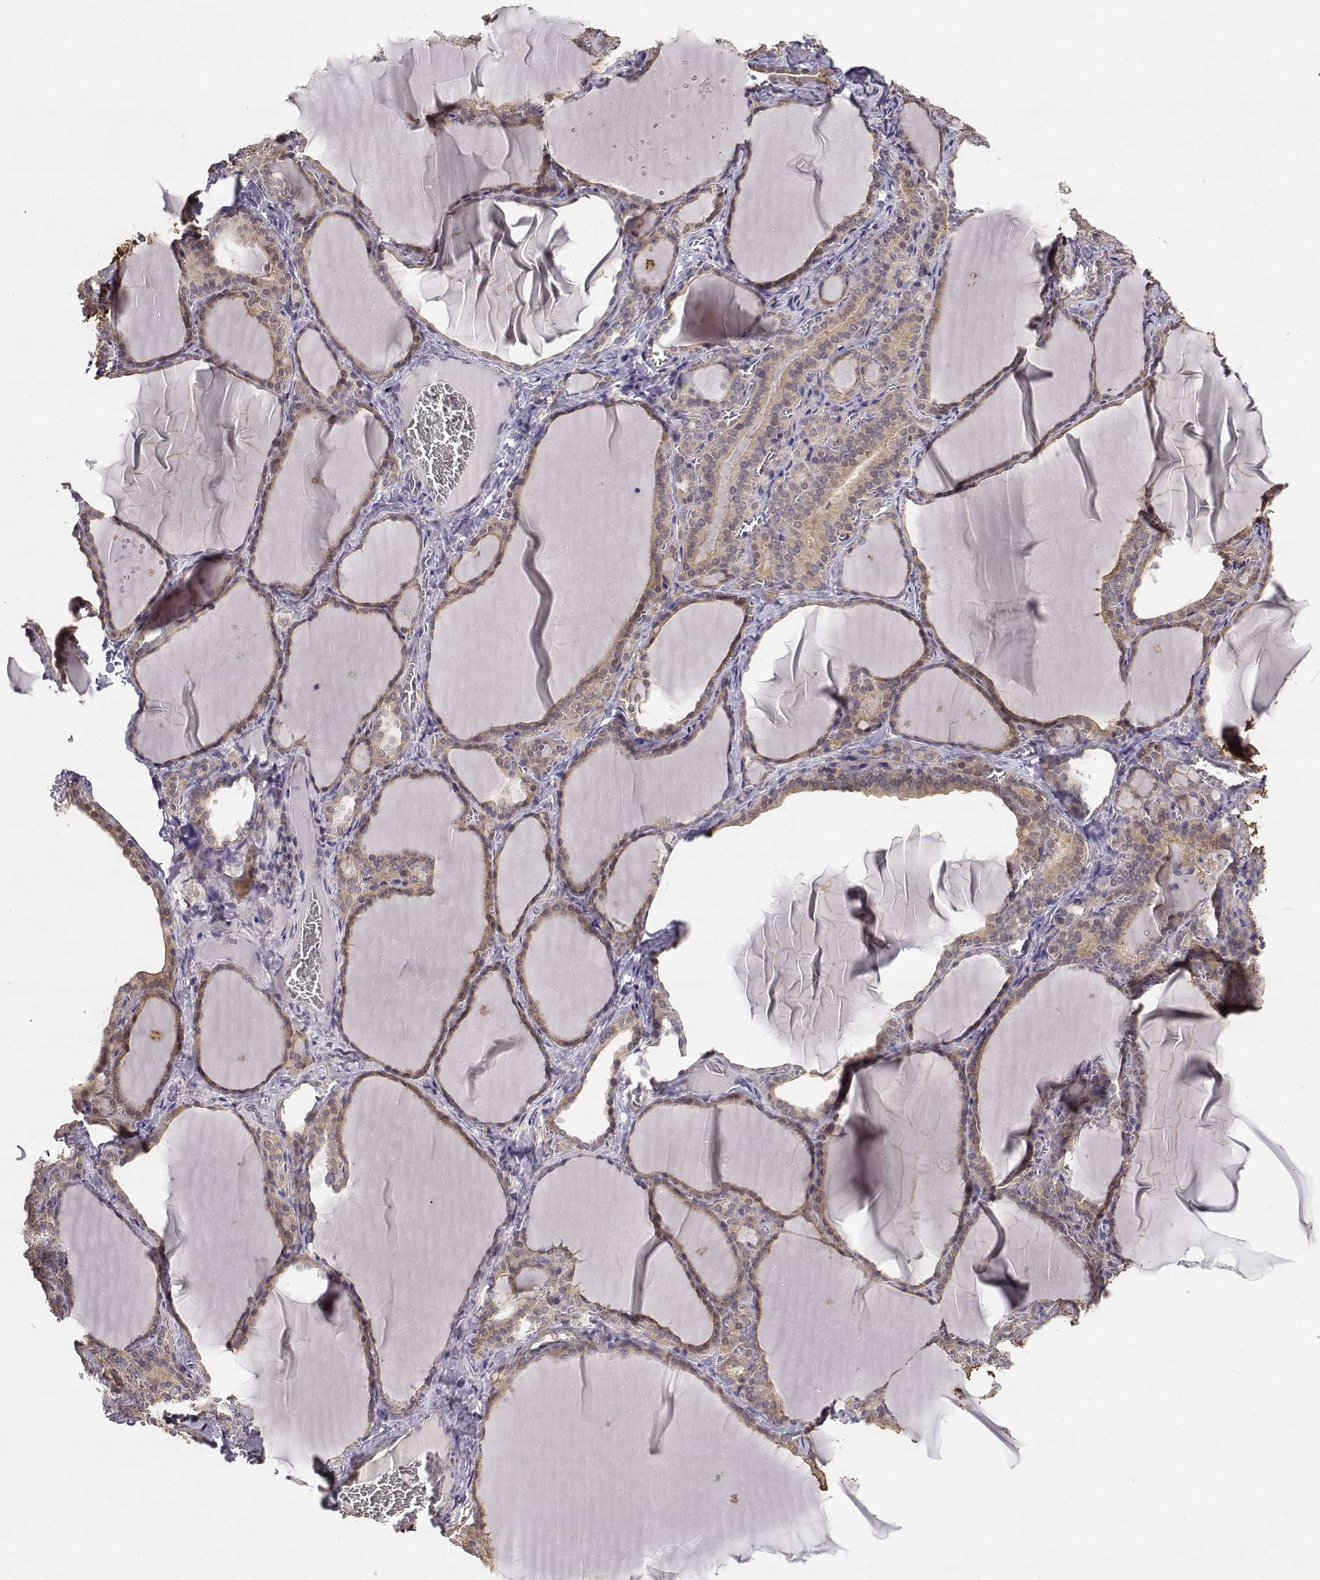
{"staining": {"intensity": "moderate", "quantity": ">75%", "location": "cytoplasmic/membranous"}, "tissue": "thyroid gland", "cell_type": "Glandular cells", "image_type": "normal", "snomed": [{"axis": "morphology", "description": "Normal tissue, NOS"}, {"axis": "morphology", "description": "Hyperplasia, NOS"}, {"axis": "topography", "description": "Thyroid gland"}], "caption": "The photomicrograph demonstrates immunohistochemical staining of unremarkable thyroid gland. There is moderate cytoplasmic/membranous positivity is seen in about >75% of glandular cells.", "gene": "CRIM1", "patient": {"sex": "female", "age": 27}}